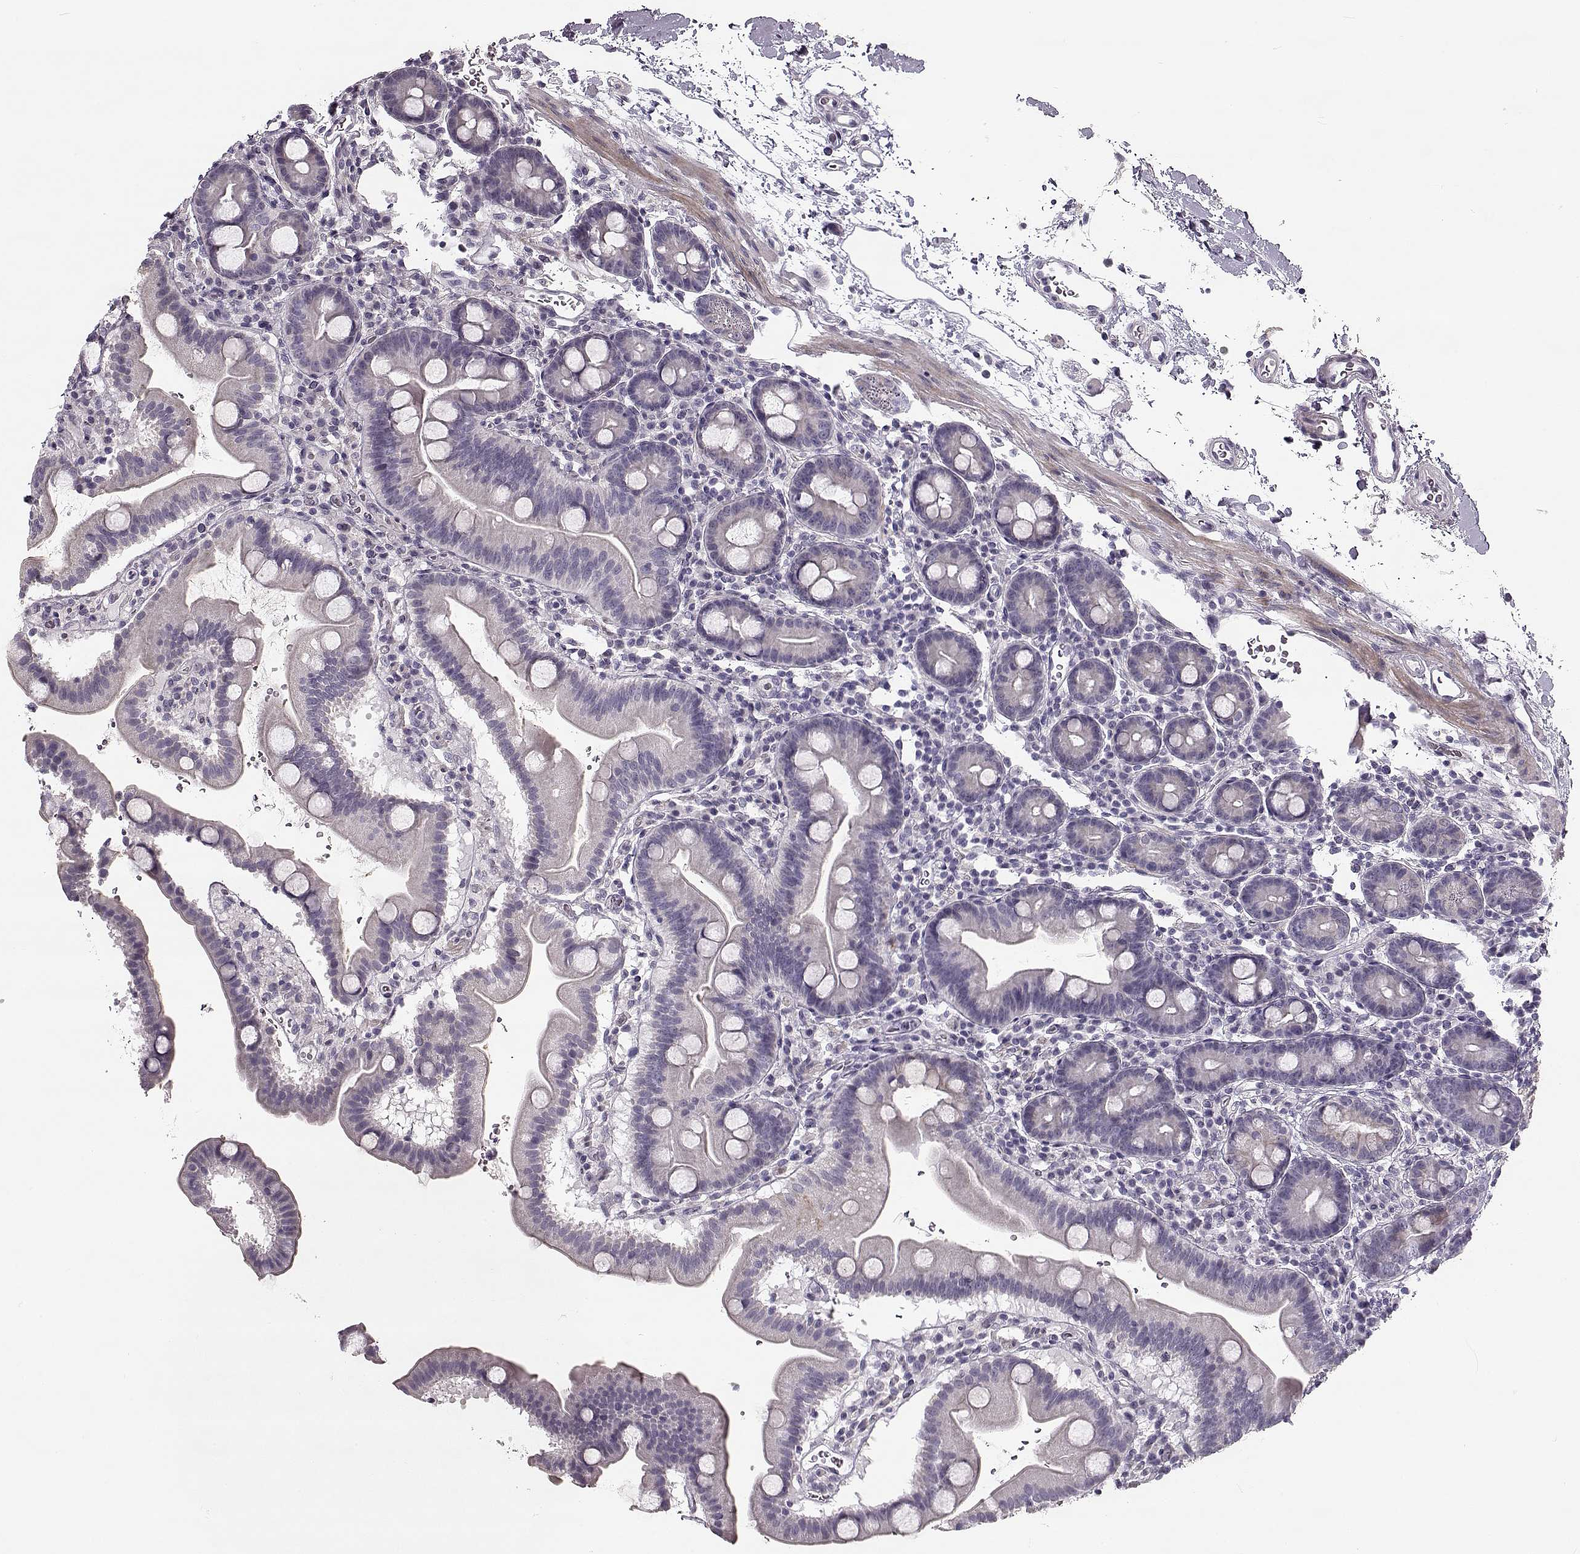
{"staining": {"intensity": "negative", "quantity": "none", "location": "none"}, "tissue": "duodenum", "cell_type": "Glandular cells", "image_type": "normal", "snomed": [{"axis": "morphology", "description": "Normal tissue, NOS"}, {"axis": "topography", "description": "Duodenum"}], "caption": "Immunohistochemistry of unremarkable duodenum shows no staining in glandular cells. Brightfield microscopy of immunohistochemistry stained with DAB (brown) and hematoxylin (blue), captured at high magnification.", "gene": "MAP6D1", "patient": {"sex": "male", "age": 59}}